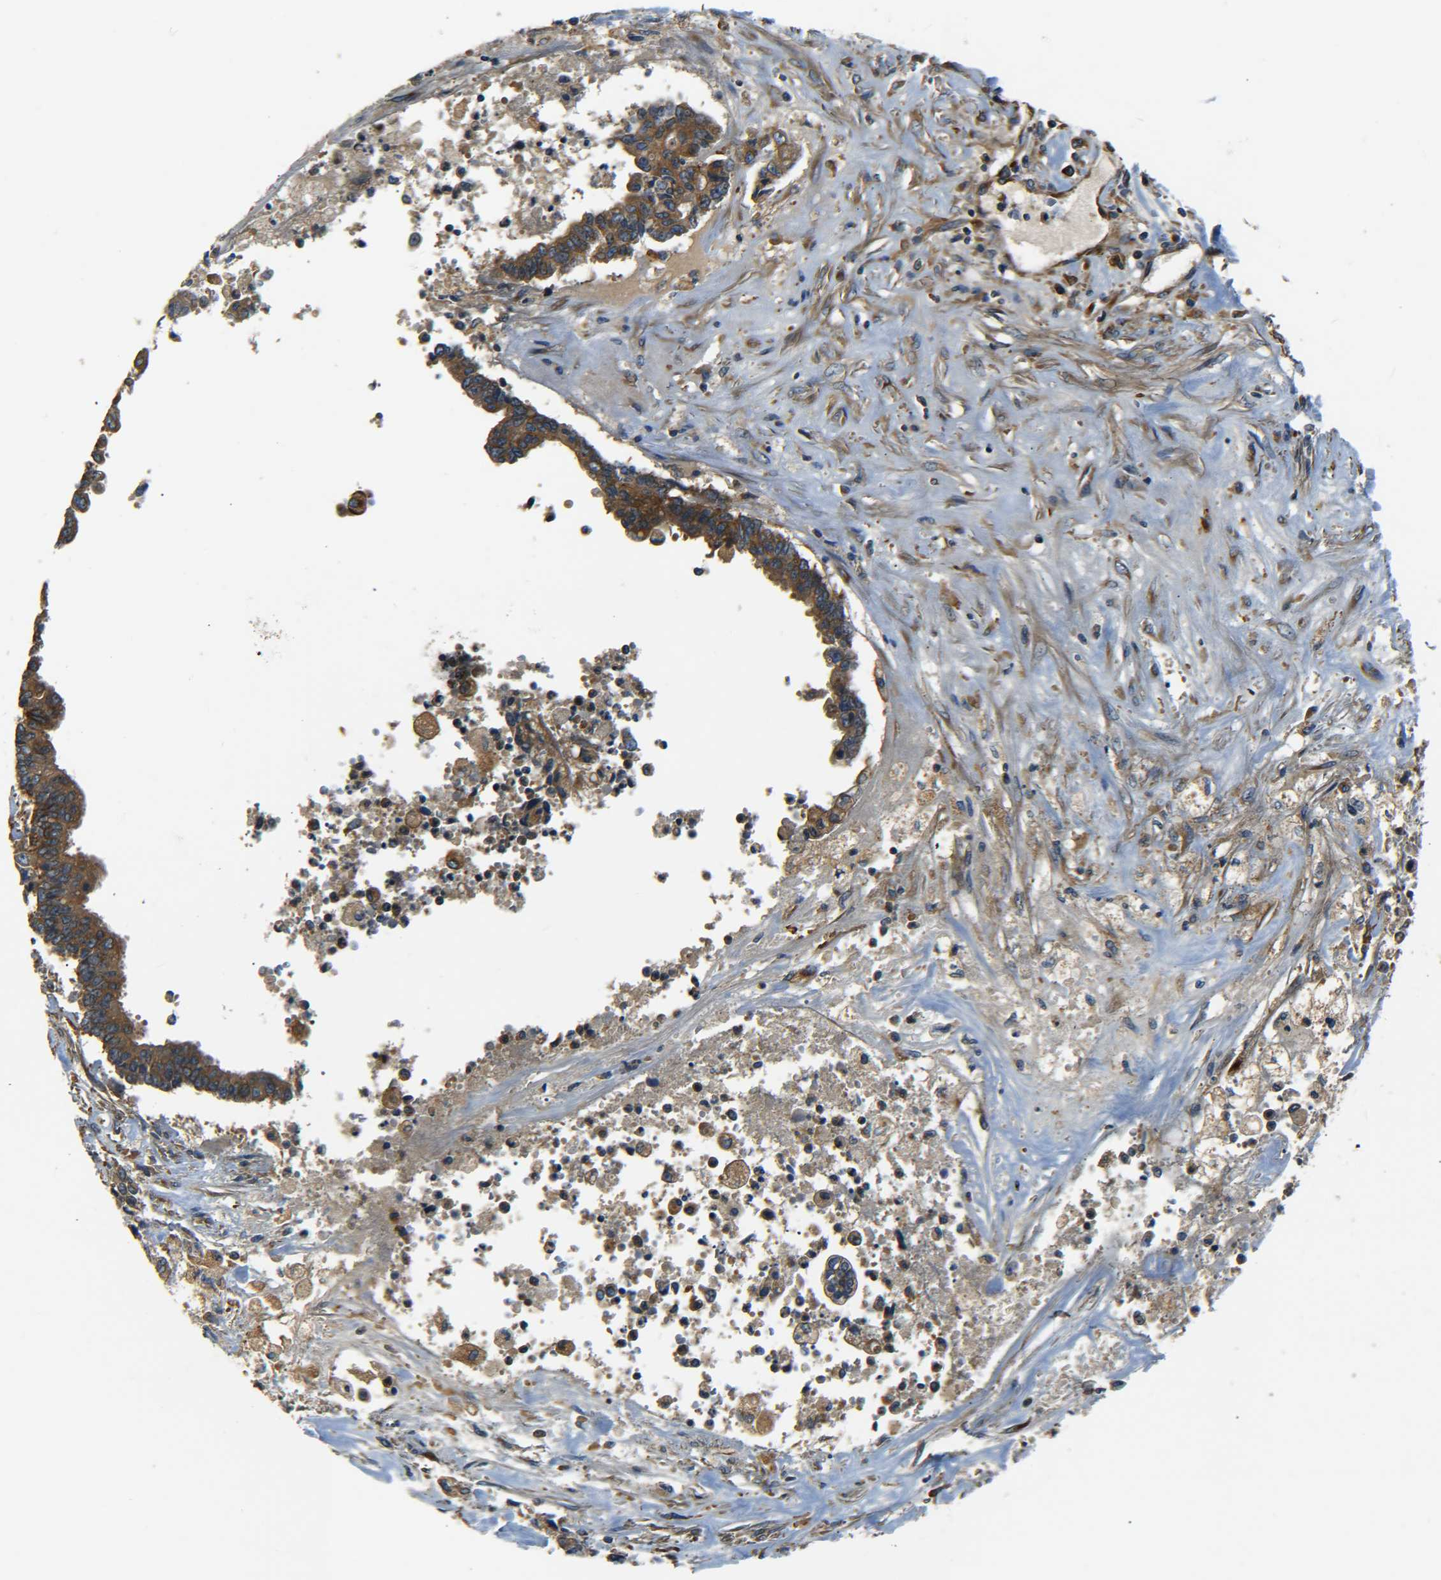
{"staining": {"intensity": "strong", "quantity": ">75%", "location": "cytoplasmic/membranous"}, "tissue": "liver cancer", "cell_type": "Tumor cells", "image_type": "cancer", "snomed": [{"axis": "morphology", "description": "Cholangiocarcinoma"}, {"axis": "topography", "description": "Liver"}], "caption": "Human liver cancer stained for a protein (brown) shows strong cytoplasmic/membranous positive positivity in about >75% of tumor cells.", "gene": "LRCH3", "patient": {"sex": "male", "age": 57}}